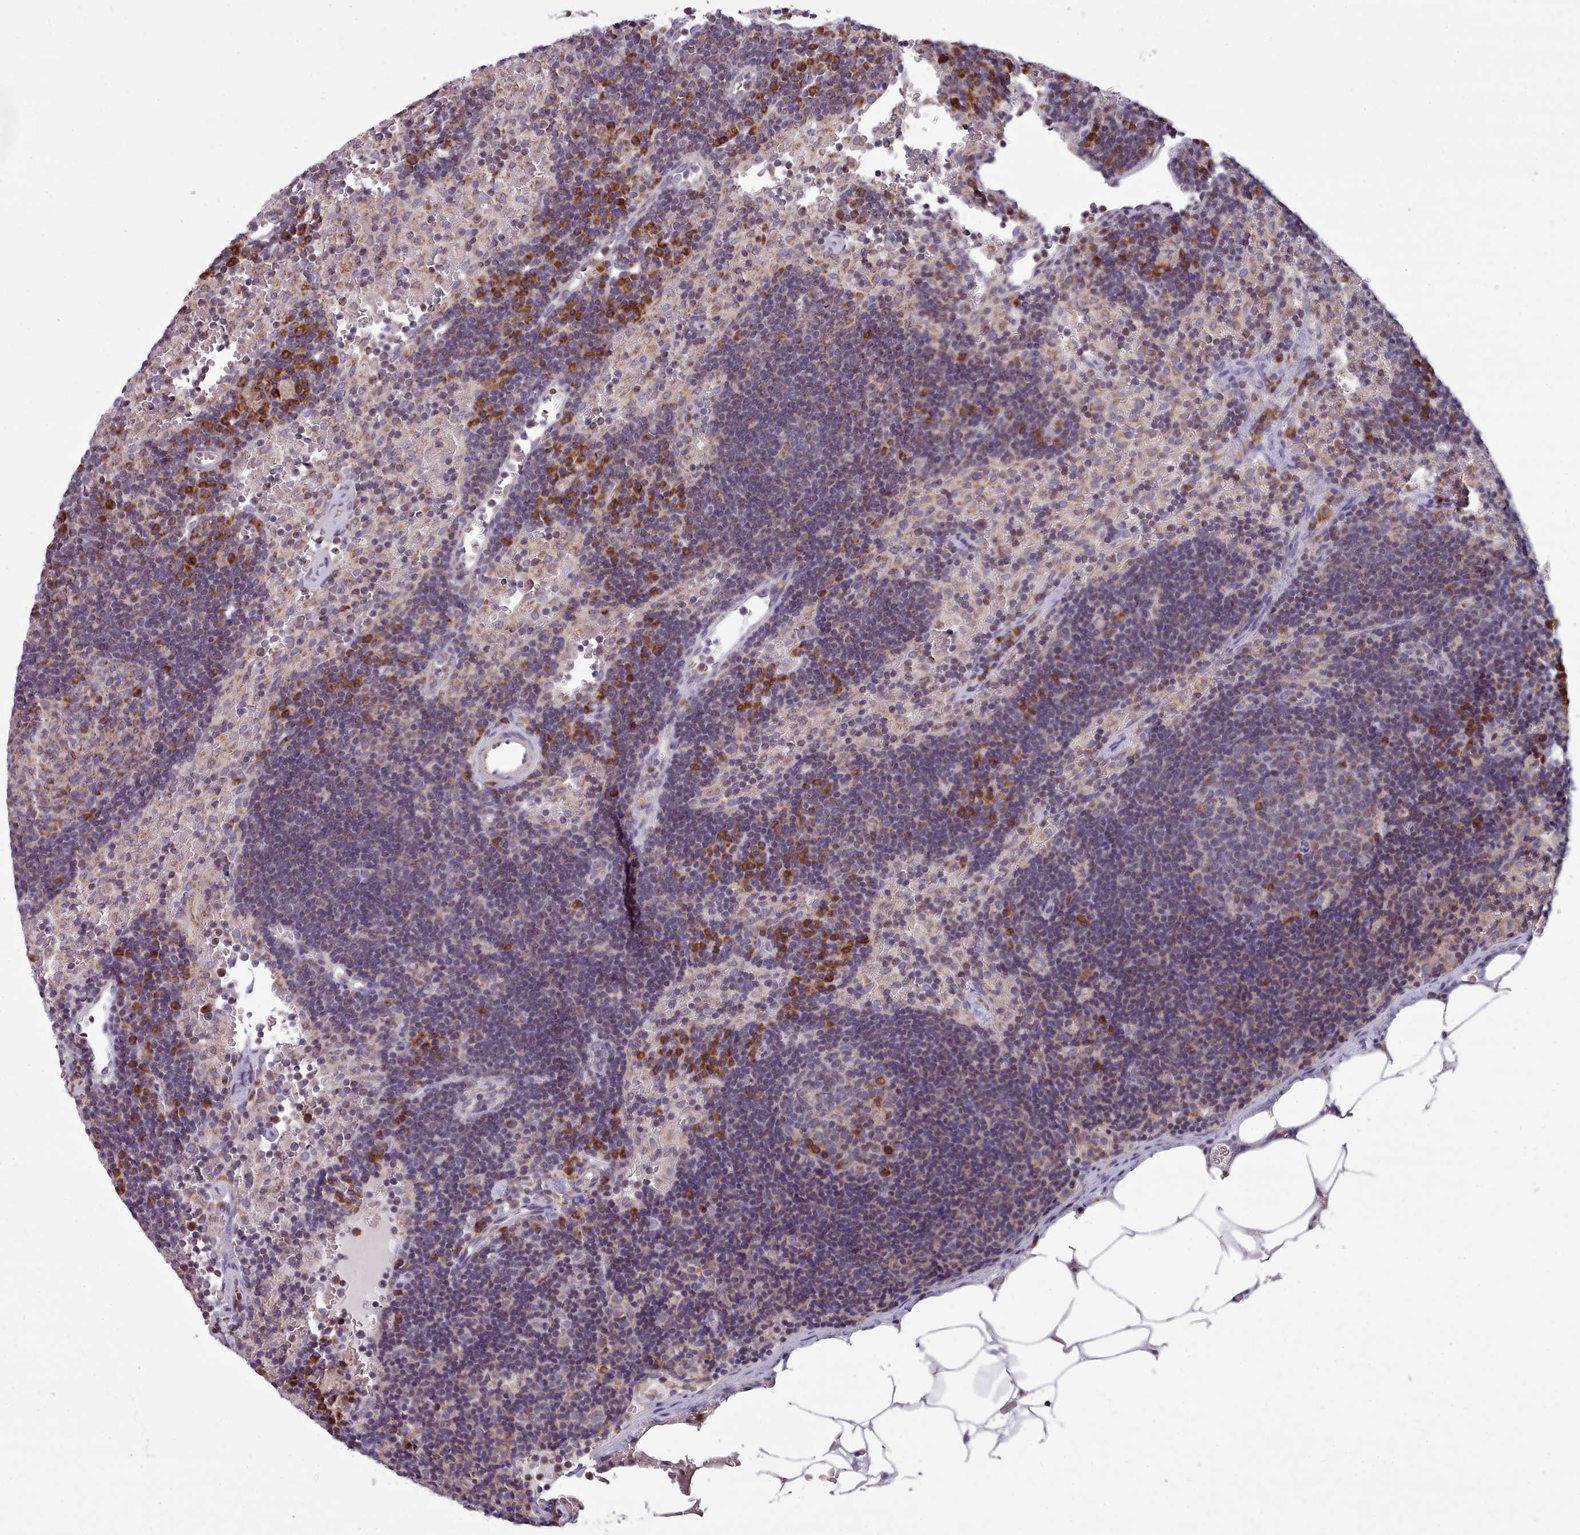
{"staining": {"intensity": "strong", "quantity": "<25%", "location": "cytoplasmic/membranous"}, "tissue": "lymph node", "cell_type": "Germinal center cells", "image_type": "normal", "snomed": [{"axis": "morphology", "description": "Normal tissue, NOS"}, {"axis": "topography", "description": "Lymph node"}], "caption": "Unremarkable lymph node was stained to show a protein in brown. There is medium levels of strong cytoplasmic/membranous expression in about <25% of germinal center cells.", "gene": "SRP54", "patient": {"sex": "male", "age": 62}}